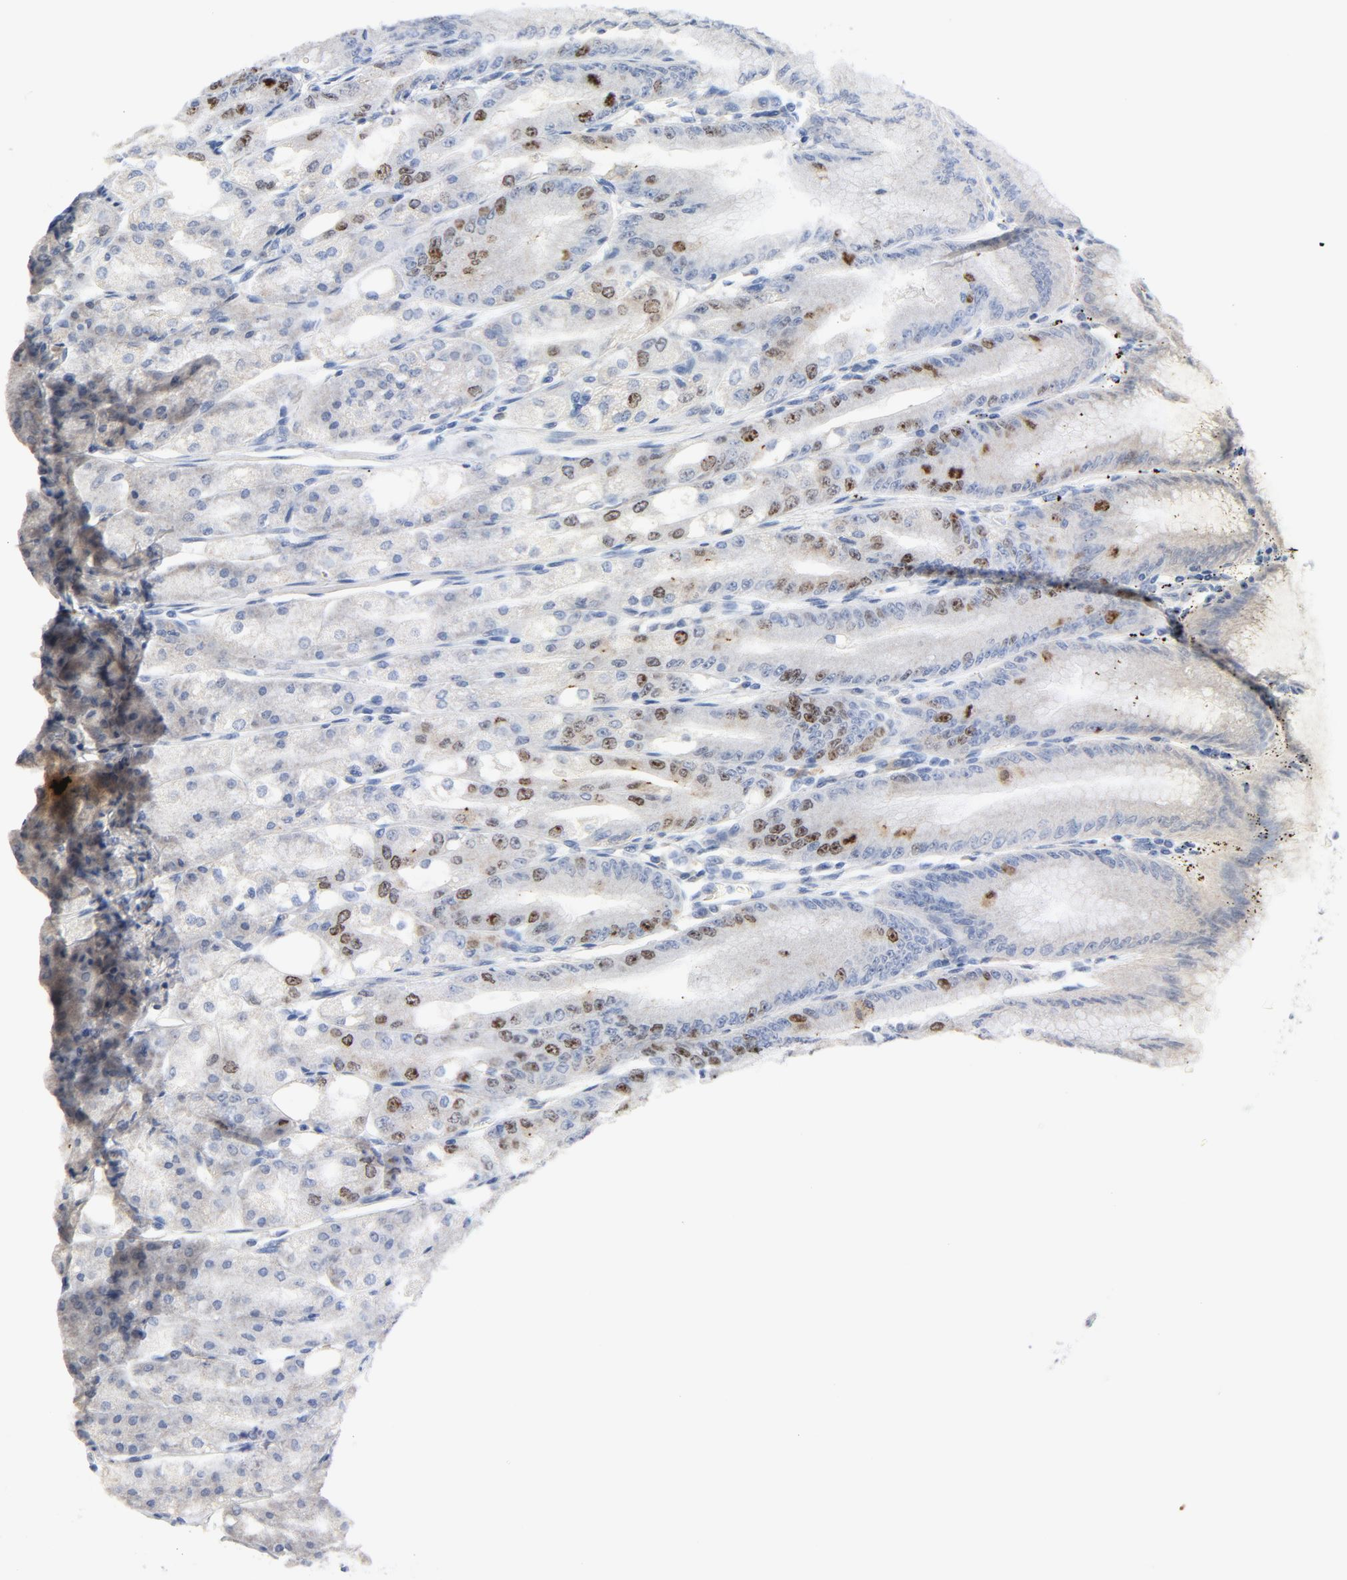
{"staining": {"intensity": "moderate", "quantity": "<25%", "location": "nuclear"}, "tissue": "stomach", "cell_type": "Glandular cells", "image_type": "normal", "snomed": [{"axis": "morphology", "description": "Normal tissue, NOS"}, {"axis": "topography", "description": "Stomach, lower"}], "caption": "Approximately <25% of glandular cells in normal stomach display moderate nuclear protein staining as visualized by brown immunohistochemical staining.", "gene": "BIRC5", "patient": {"sex": "male", "age": 71}}